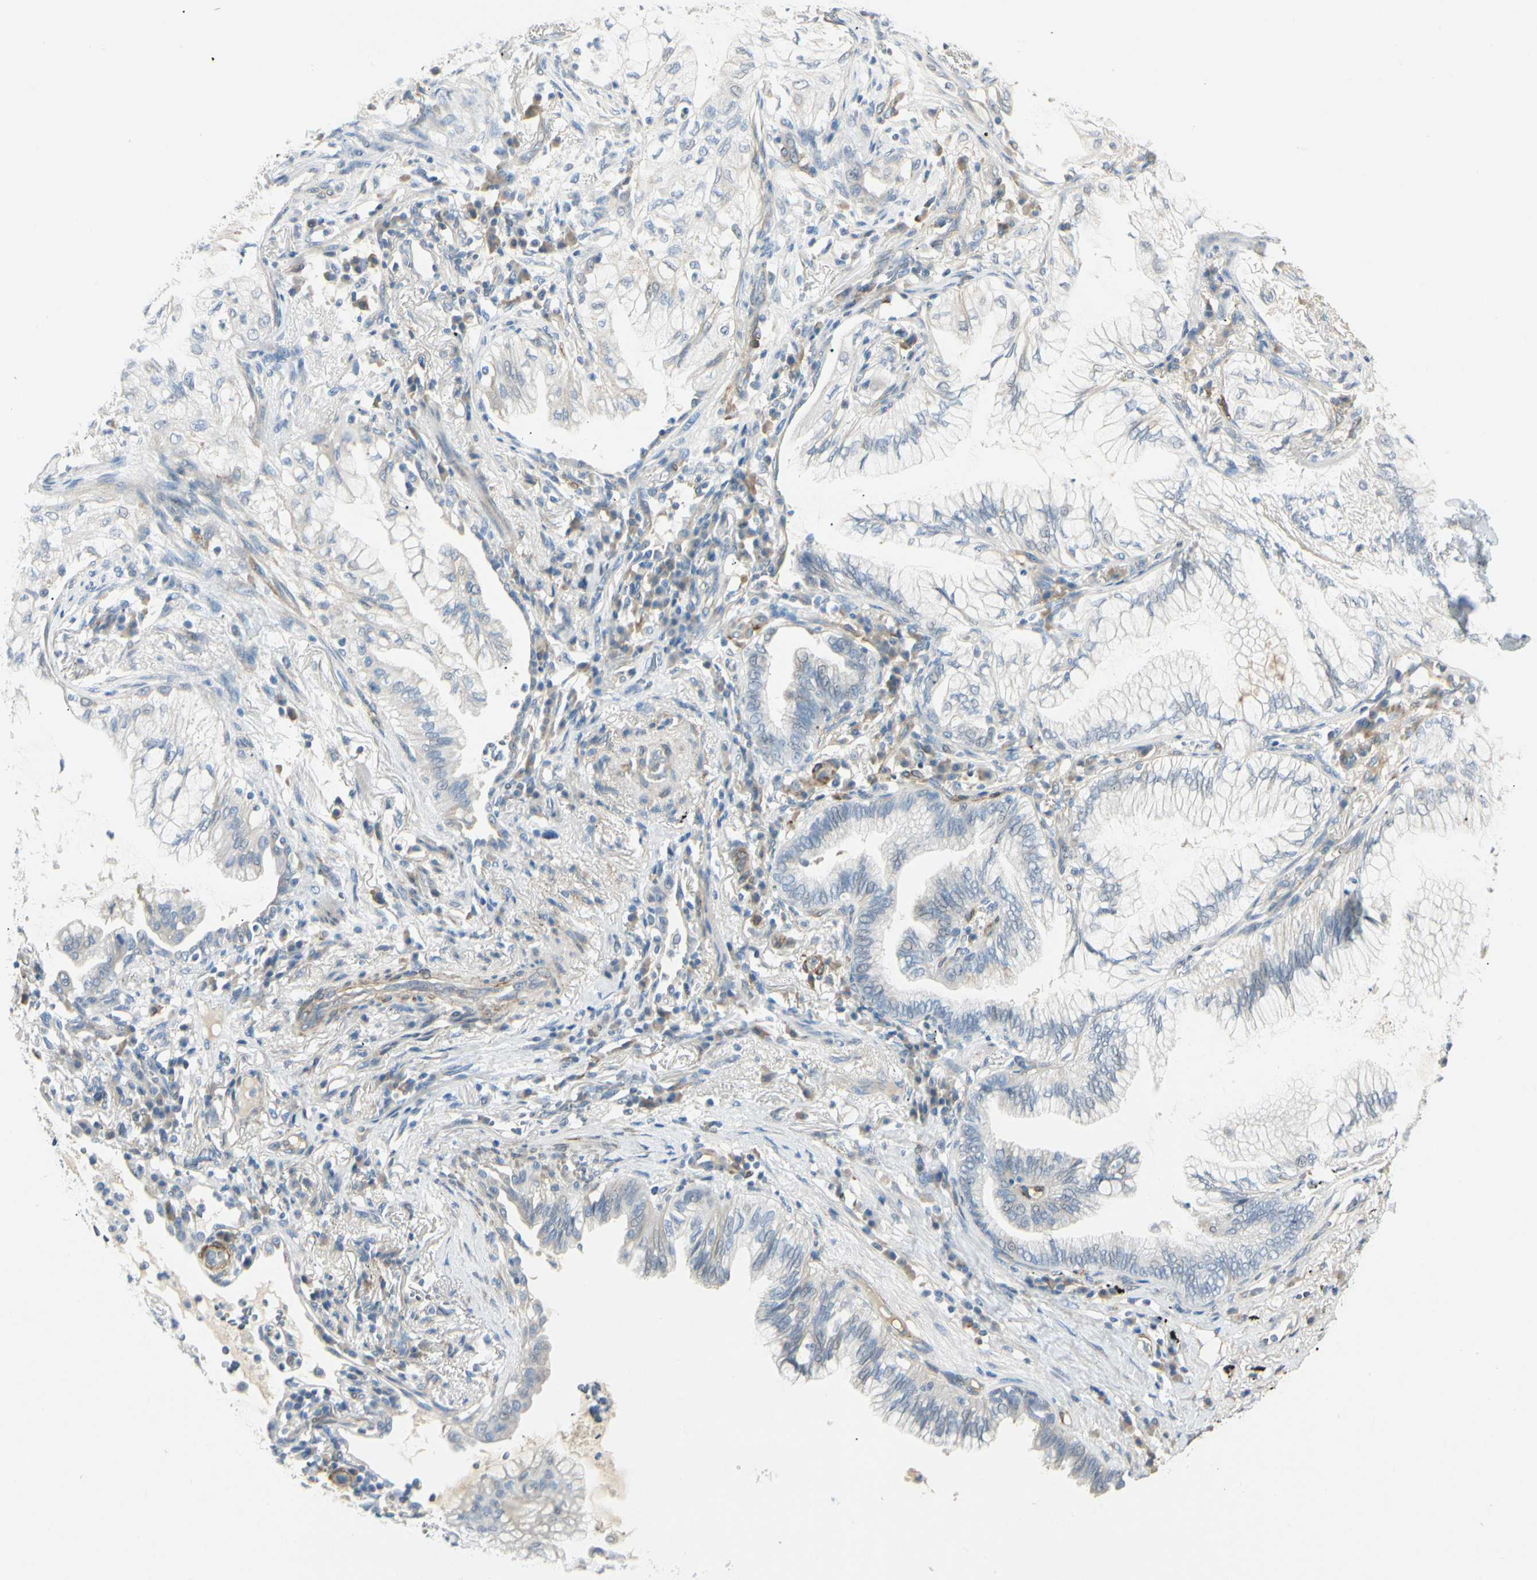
{"staining": {"intensity": "negative", "quantity": "none", "location": "none"}, "tissue": "lung cancer", "cell_type": "Tumor cells", "image_type": "cancer", "snomed": [{"axis": "morphology", "description": "Adenocarcinoma, NOS"}, {"axis": "topography", "description": "Lung"}], "caption": "Immunohistochemistry (IHC) of human adenocarcinoma (lung) demonstrates no positivity in tumor cells.", "gene": "AMPH", "patient": {"sex": "female", "age": 70}}